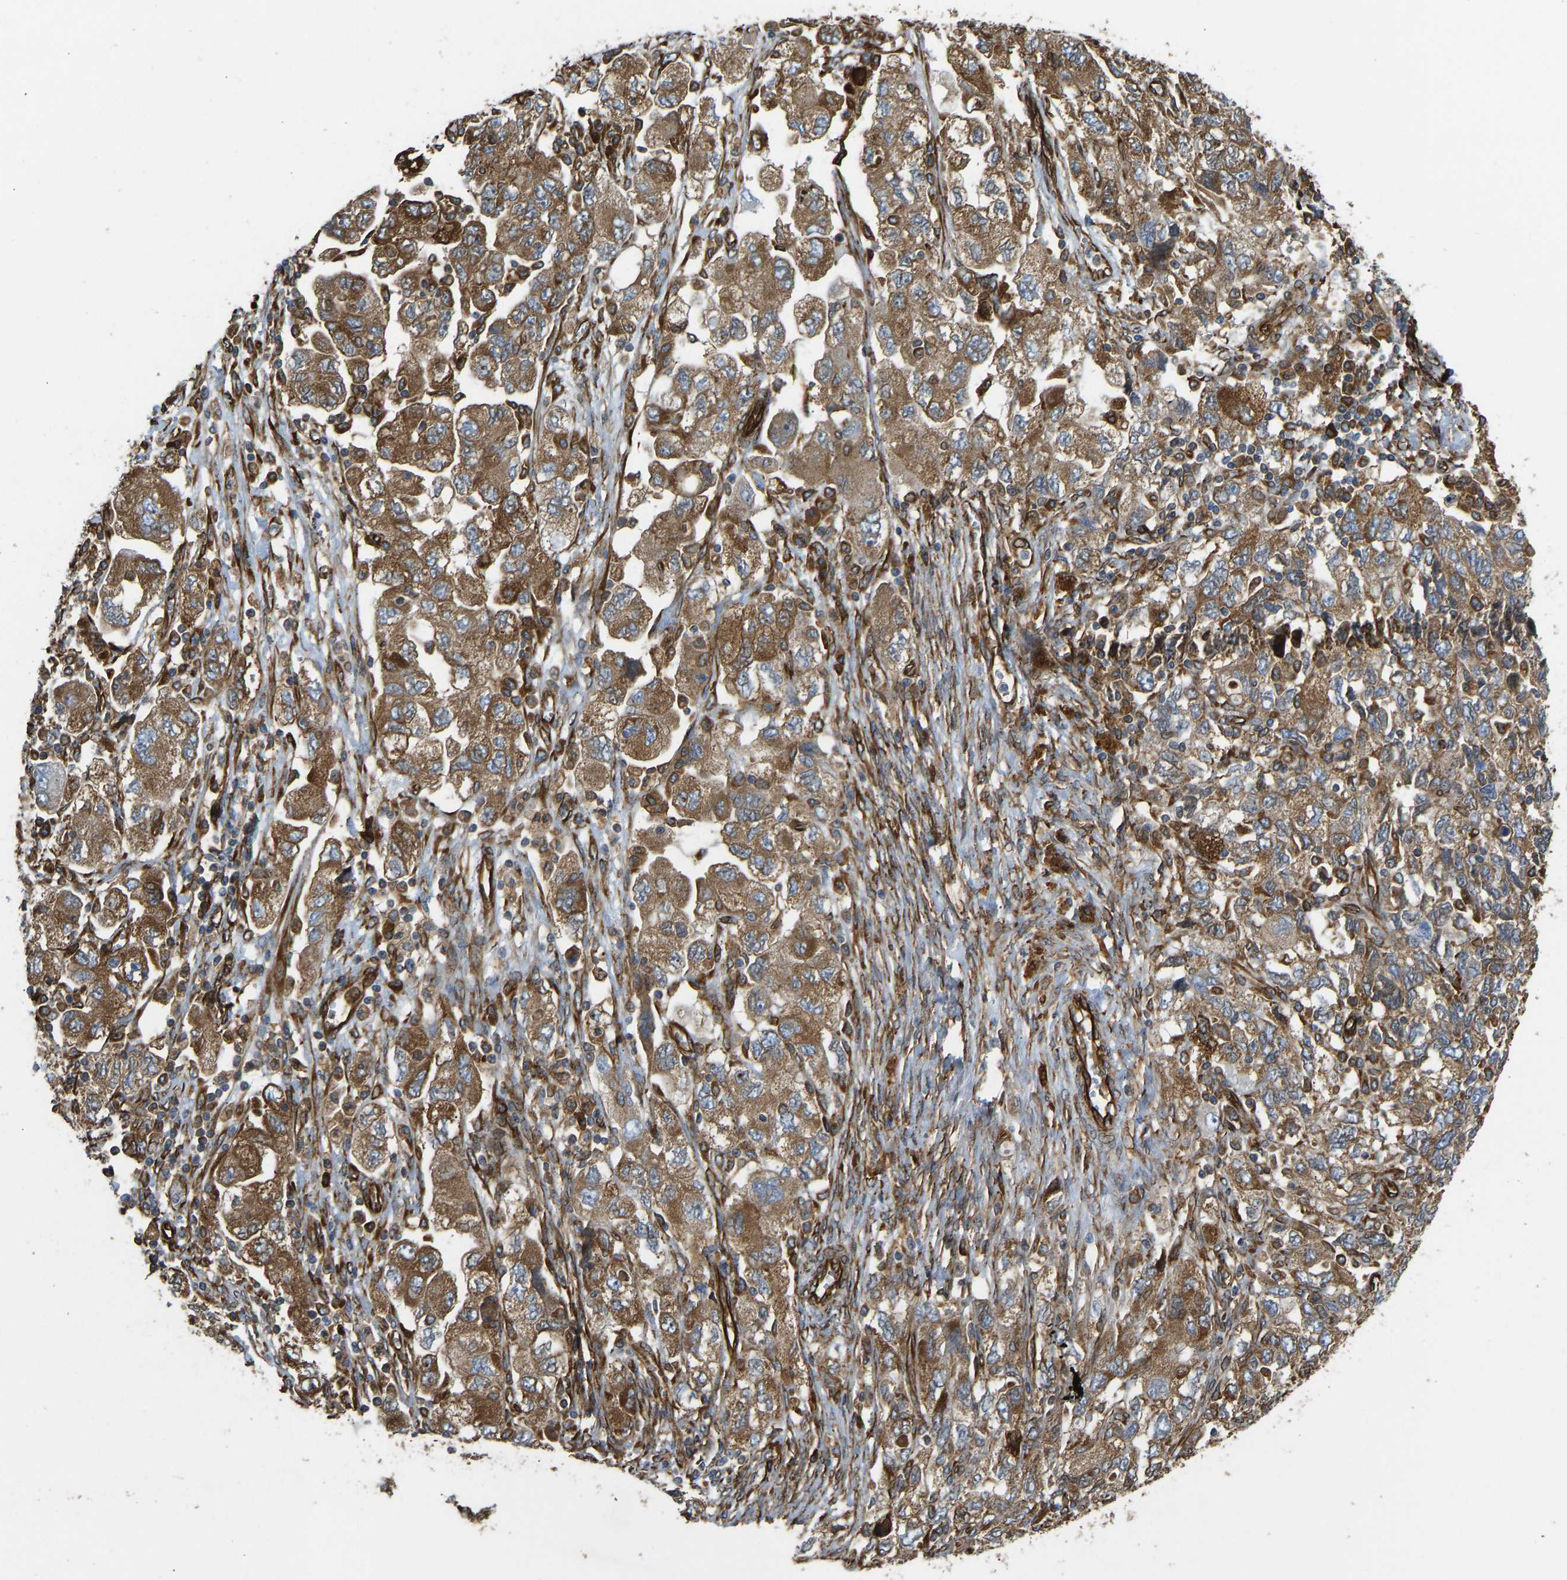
{"staining": {"intensity": "moderate", "quantity": ">75%", "location": "cytoplasmic/membranous"}, "tissue": "ovarian cancer", "cell_type": "Tumor cells", "image_type": "cancer", "snomed": [{"axis": "morphology", "description": "Carcinoma, NOS"}, {"axis": "morphology", "description": "Cystadenocarcinoma, serous, NOS"}, {"axis": "topography", "description": "Ovary"}], "caption": "Ovarian cancer (carcinoma) stained with a brown dye shows moderate cytoplasmic/membranous positive expression in approximately >75% of tumor cells.", "gene": "BEX3", "patient": {"sex": "female", "age": 69}}